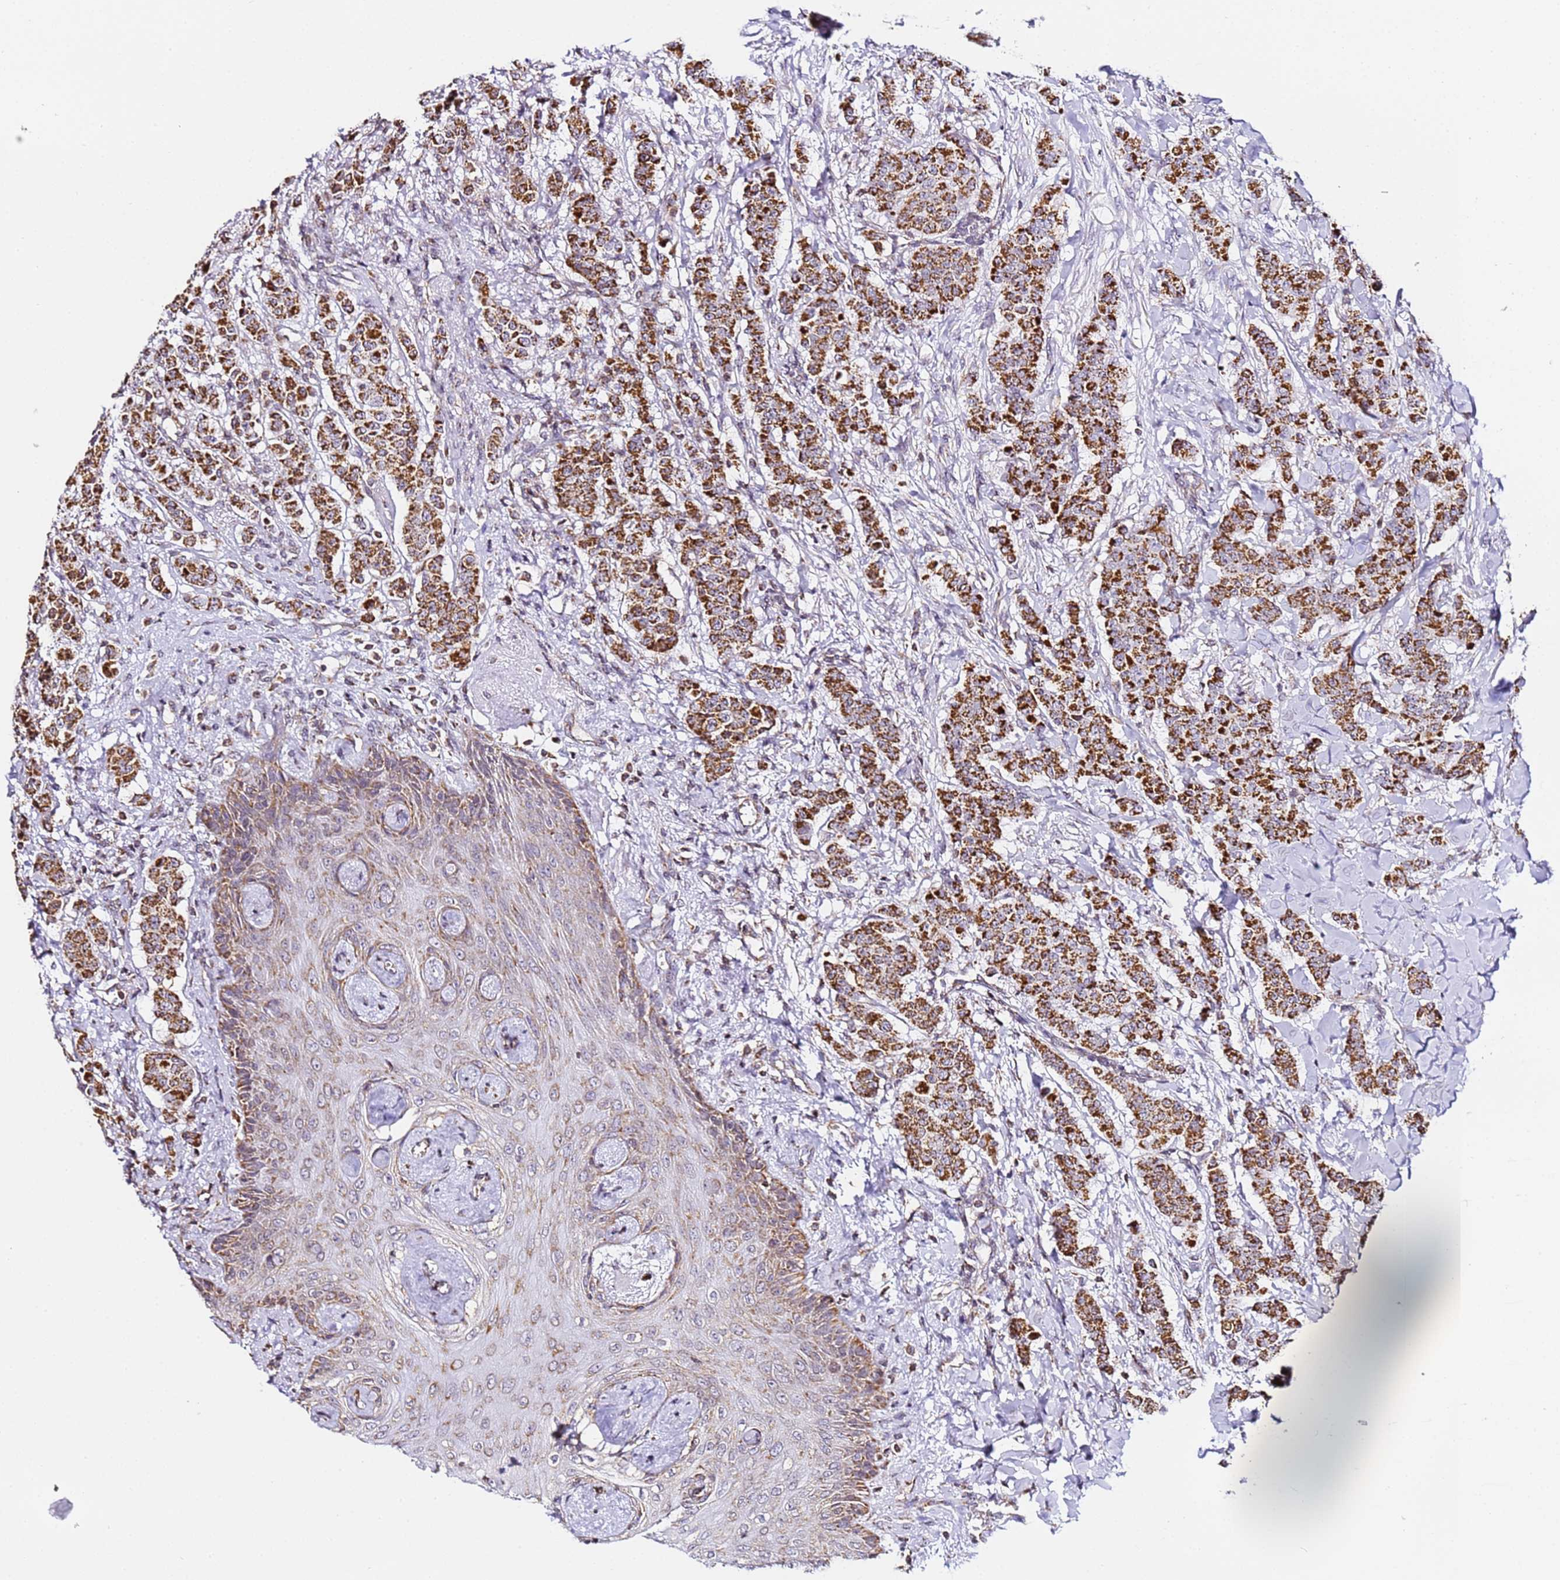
{"staining": {"intensity": "strong", "quantity": ">75%", "location": "cytoplasmic/membranous"}, "tissue": "breast cancer", "cell_type": "Tumor cells", "image_type": "cancer", "snomed": [{"axis": "morphology", "description": "Duct carcinoma"}, {"axis": "topography", "description": "Breast"}], "caption": "A micrograph of human breast cancer (infiltrating ductal carcinoma) stained for a protein reveals strong cytoplasmic/membranous brown staining in tumor cells. (brown staining indicates protein expression, while blue staining denotes nuclei).", "gene": "HSPE1", "patient": {"sex": "female", "age": 40}}